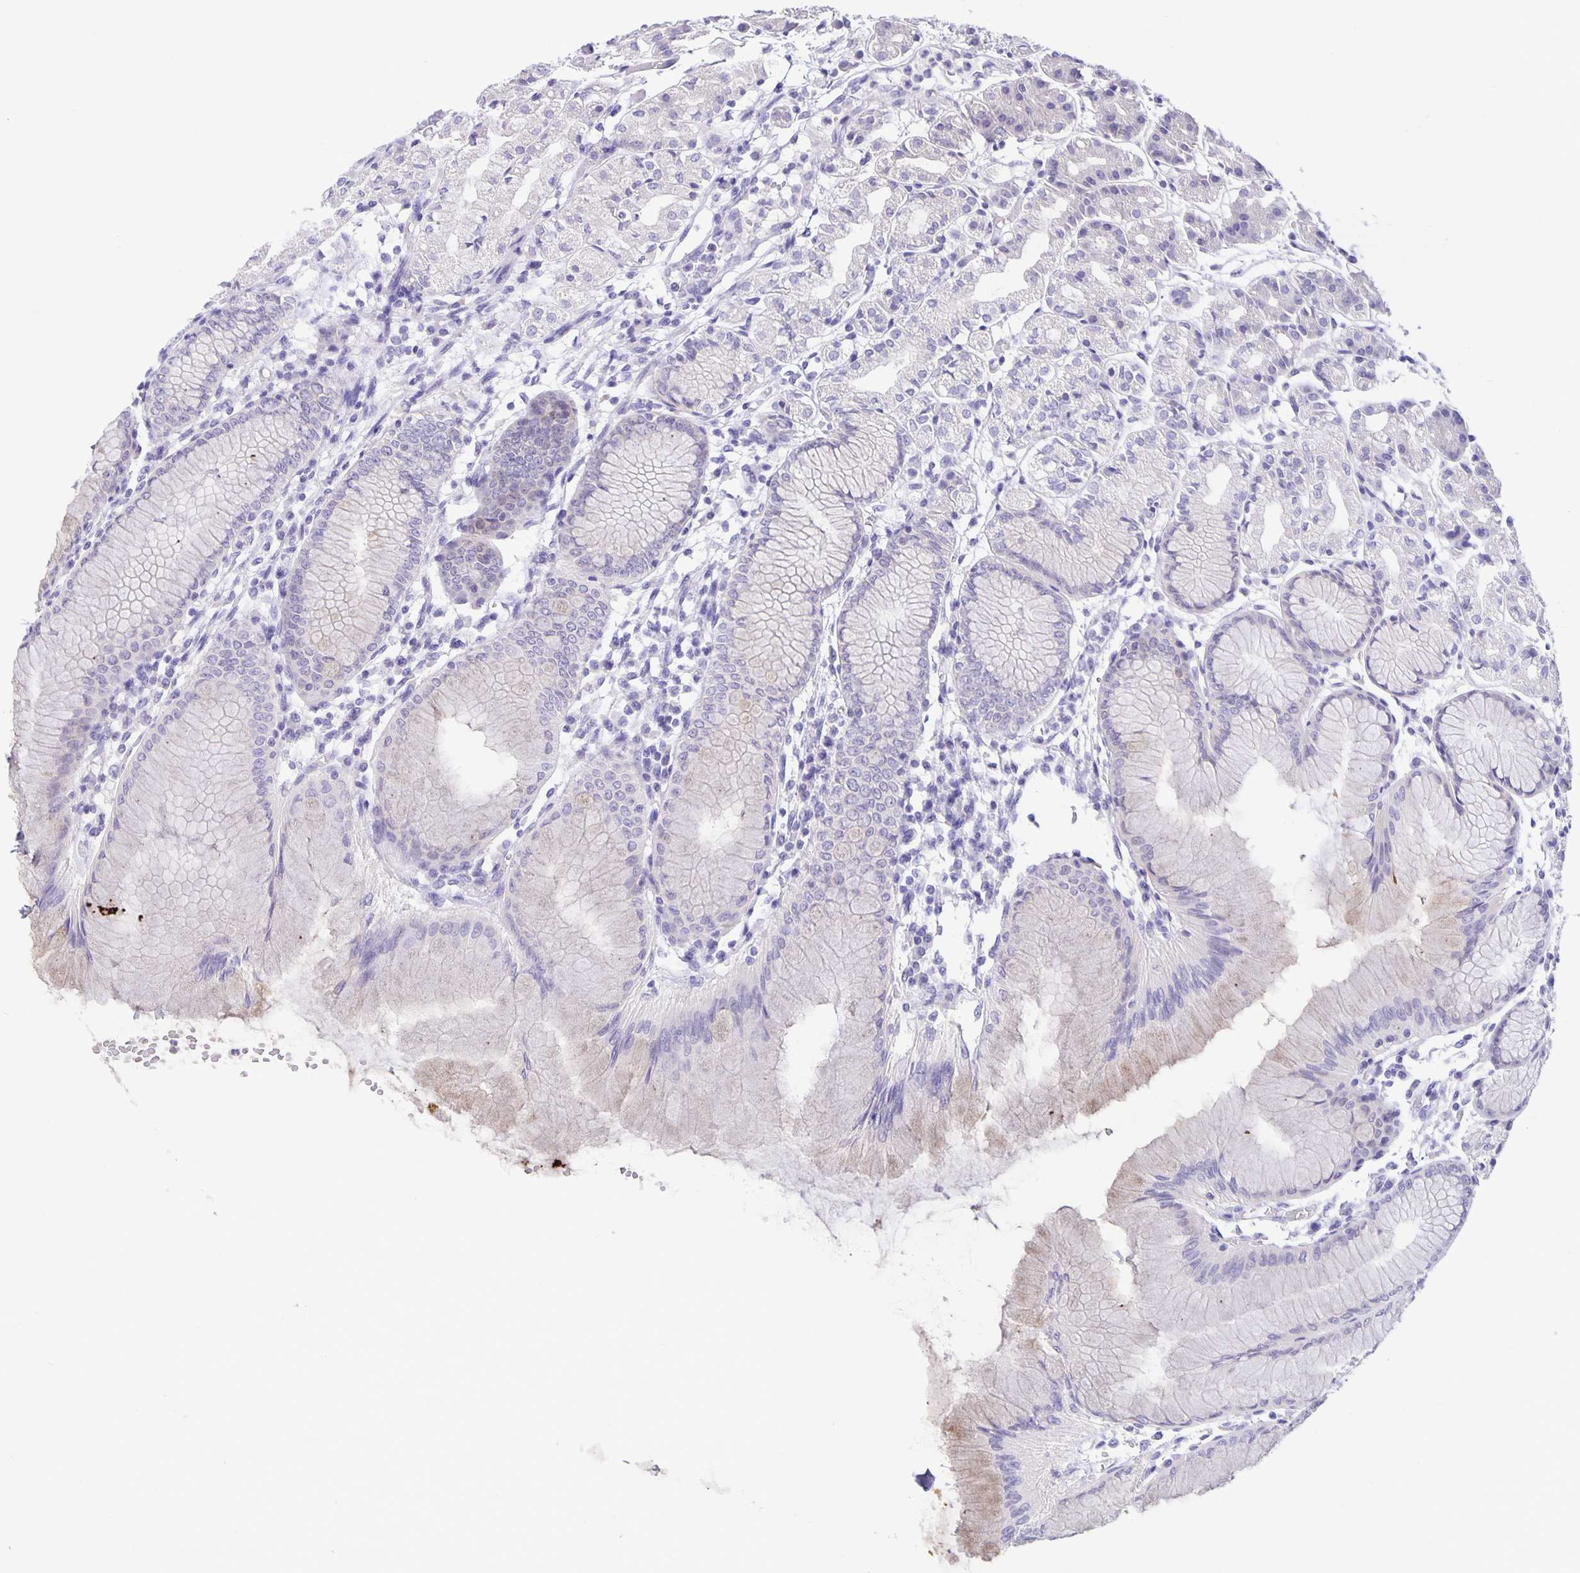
{"staining": {"intensity": "negative", "quantity": "none", "location": "none"}, "tissue": "stomach", "cell_type": "Glandular cells", "image_type": "normal", "snomed": [{"axis": "morphology", "description": "Normal tissue, NOS"}, {"axis": "topography", "description": "Stomach"}], "caption": "Human stomach stained for a protein using IHC reveals no staining in glandular cells.", "gene": "ERMN", "patient": {"sex": "female", "age": 57}}